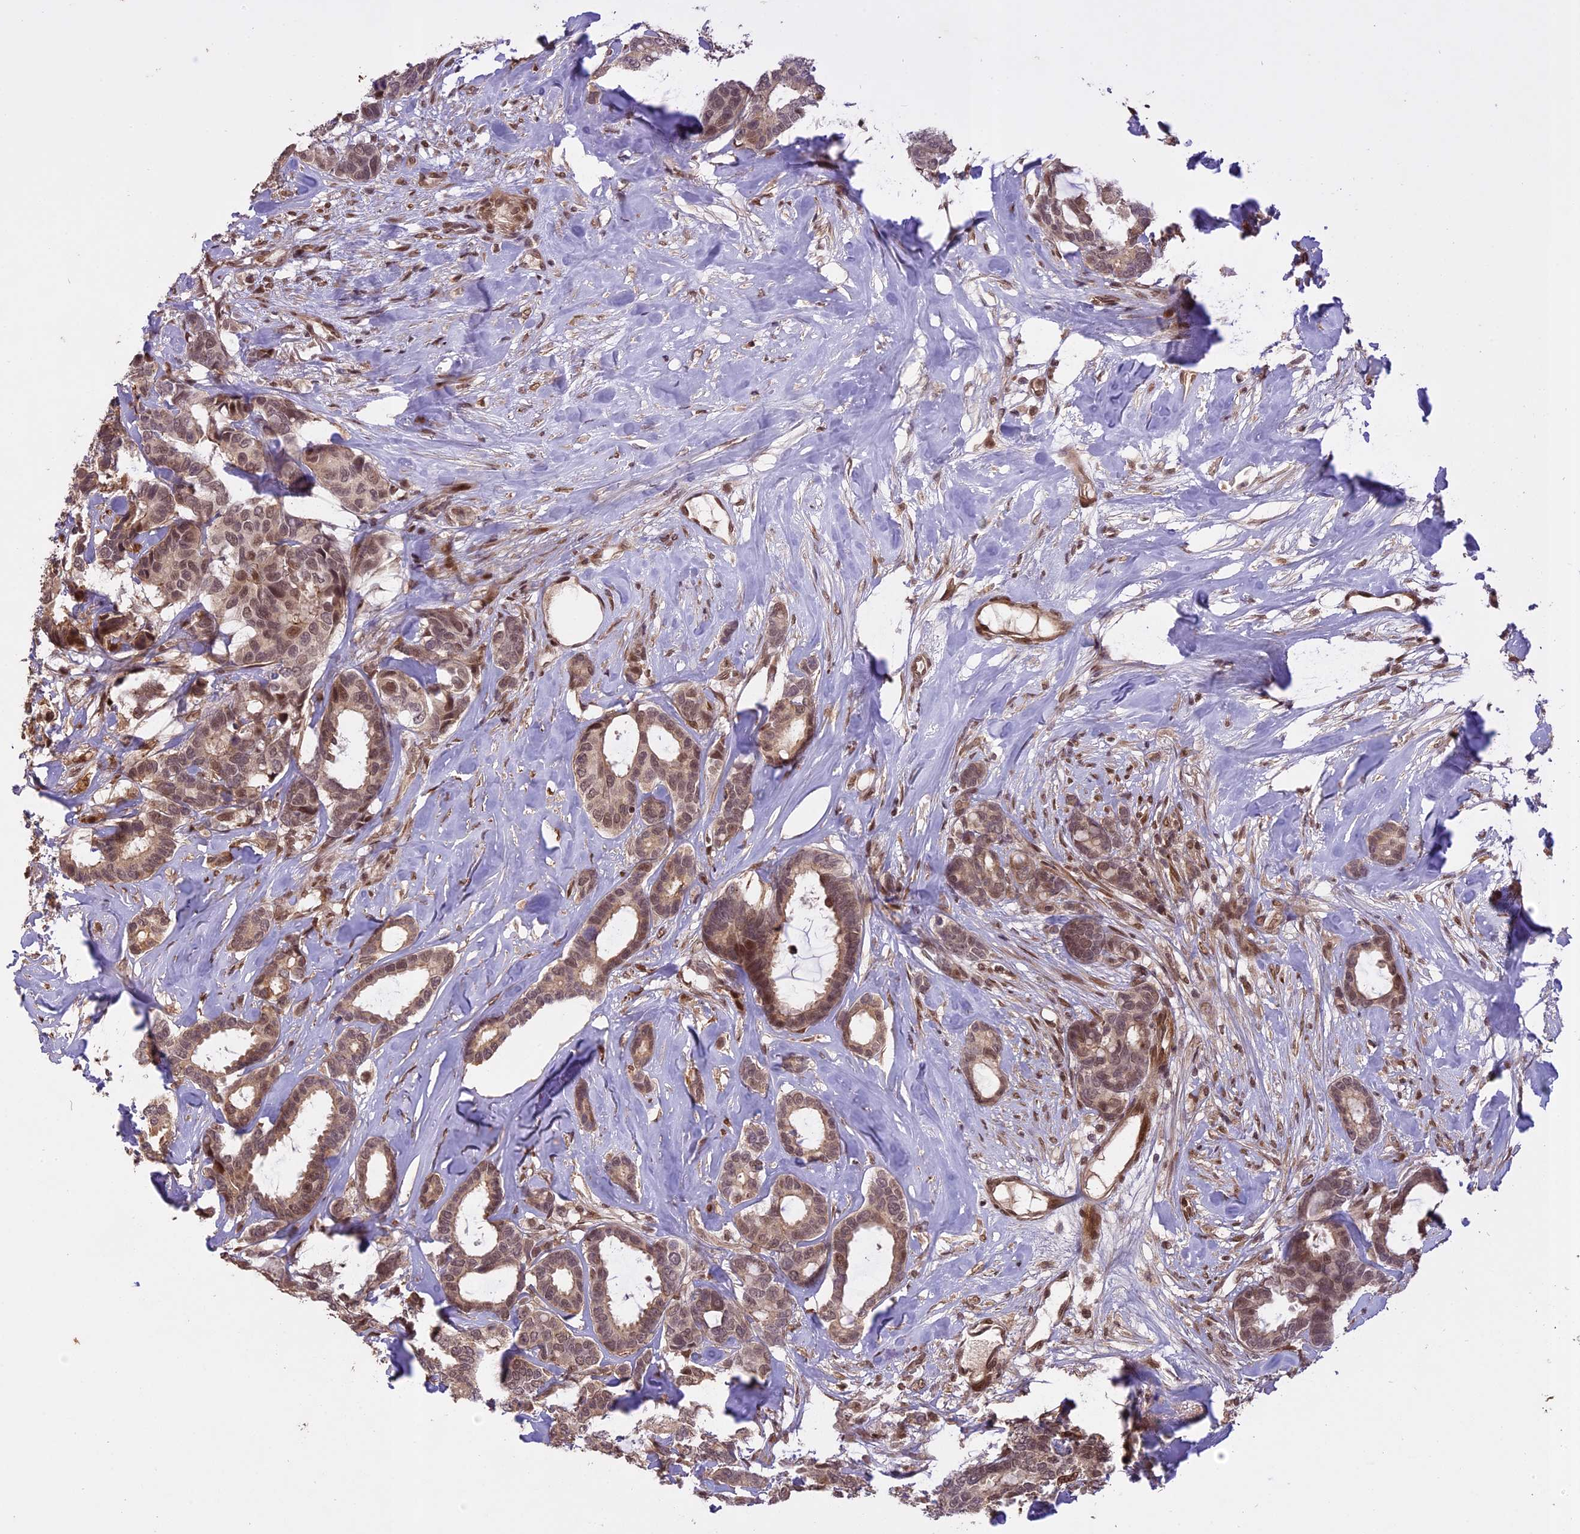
{"staining": {"intensity": "weak", "quantity": "25%-75%", "location": "nuclear"}, "tissue": "breast cancer", "cell_type": "Tumor cells", "image_type": "cancer", "snomed": [{"axis": "morphology", "description": "Duct carcinoma"}, {"axis": "topography", "description": "Breast"}], "caption": "The histopathology image demonstrates staining of breast infiltrating ductal carcinoma, revealing weak nuclear protein positivity (brown color) within tumor cells.", "gene": "PRELID2", "patient": {"sex": "female", "age": 87}}